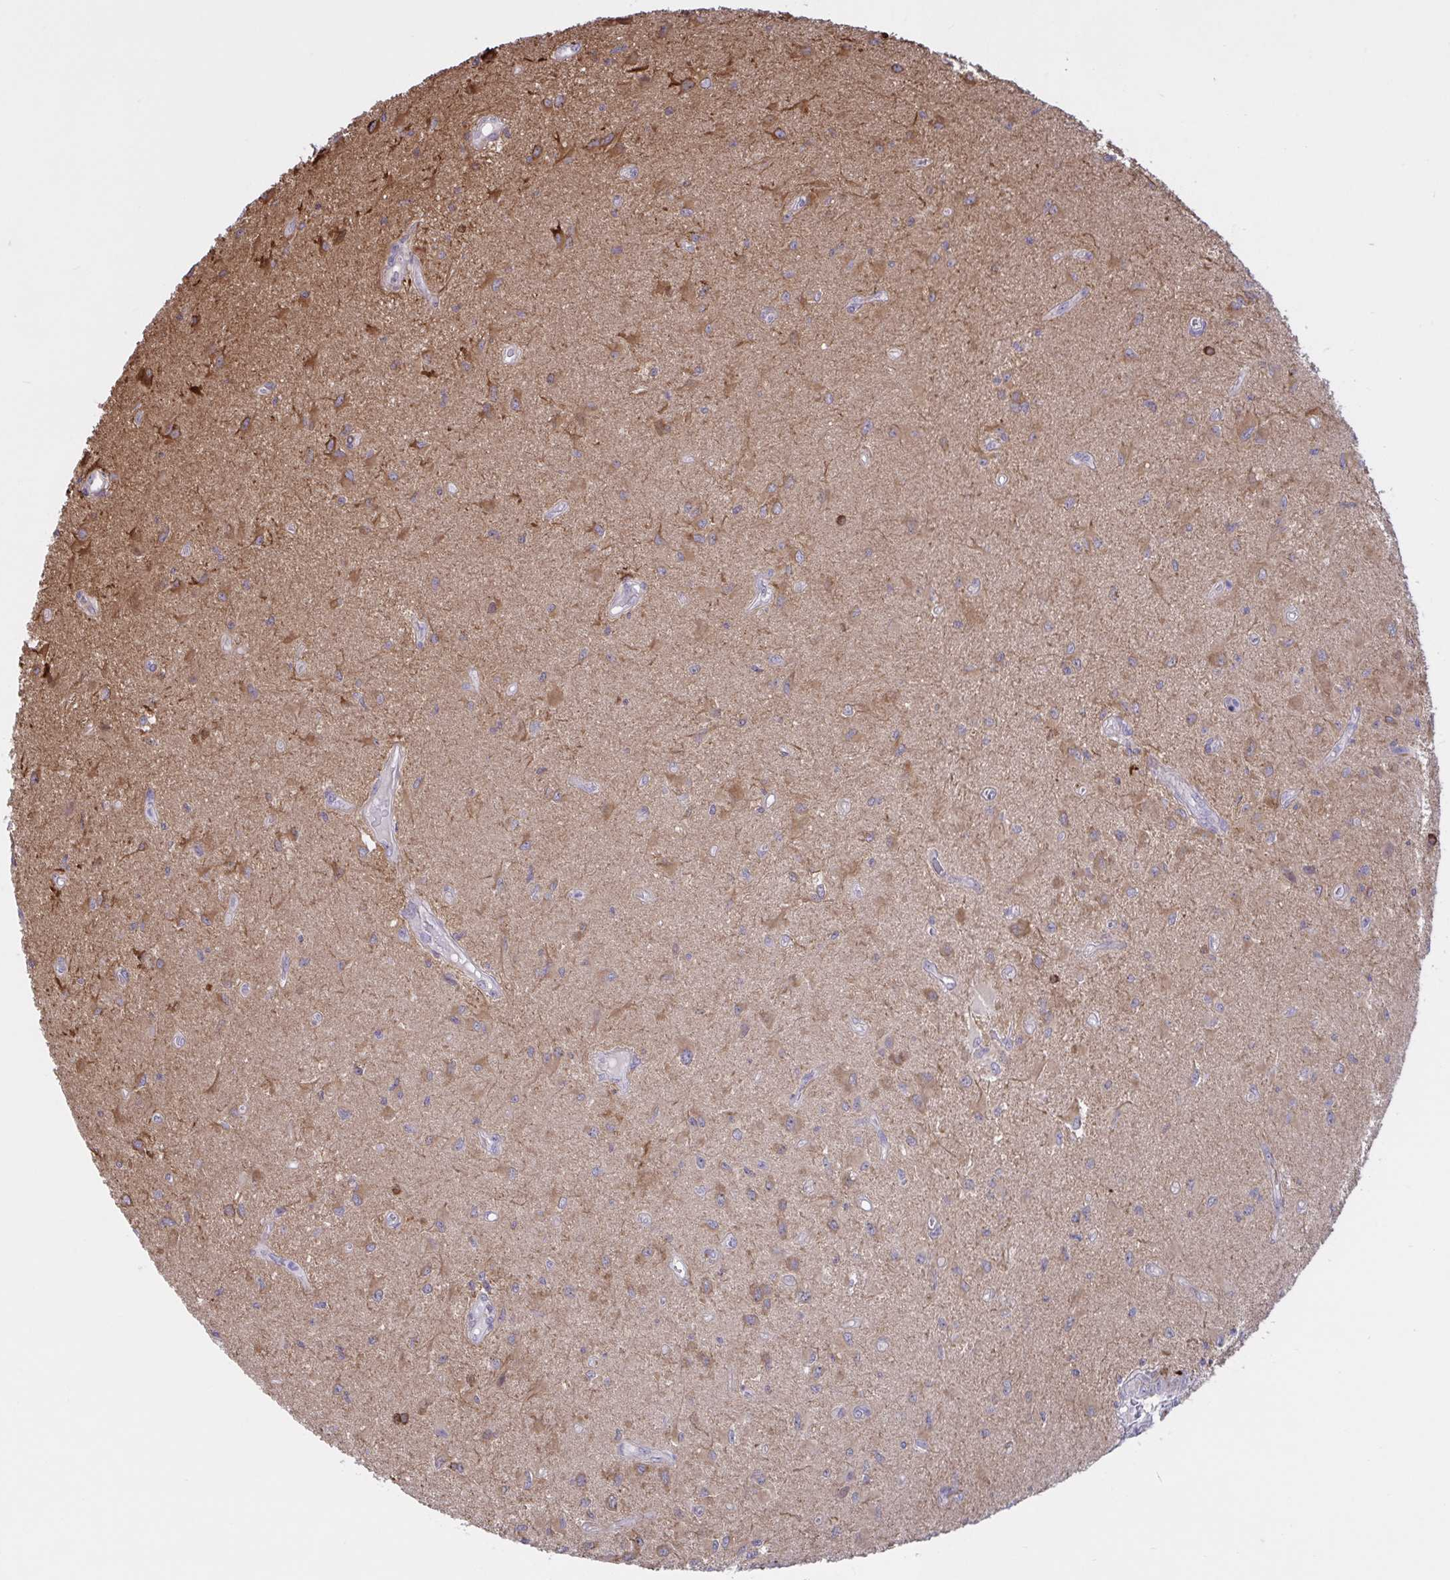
{"staining": {"intensity": "moderate", "quantity": "<25%", "location": "cytoplasmic/membranous"}, "tissue": "glioma", "cell_type": "Tumor cells", "image_type": "cancer", "snomed": [{"axis": "morphology", "description": "Glioma, malignant, High grade"}, {"axis": "topography", "description": "Brain"}], "caption": "This photomicrograph reveals malignant glioma (high-grade) stained with immunohistochemistry (IHC) to label a protein in brown. The cytoplasmic/membranous of tumor cells show moderate positivity for the protein. Nuclei are counter-stained blue.", "gene": "PRRT4", "patient": {"sex": "male", "age": 67}}